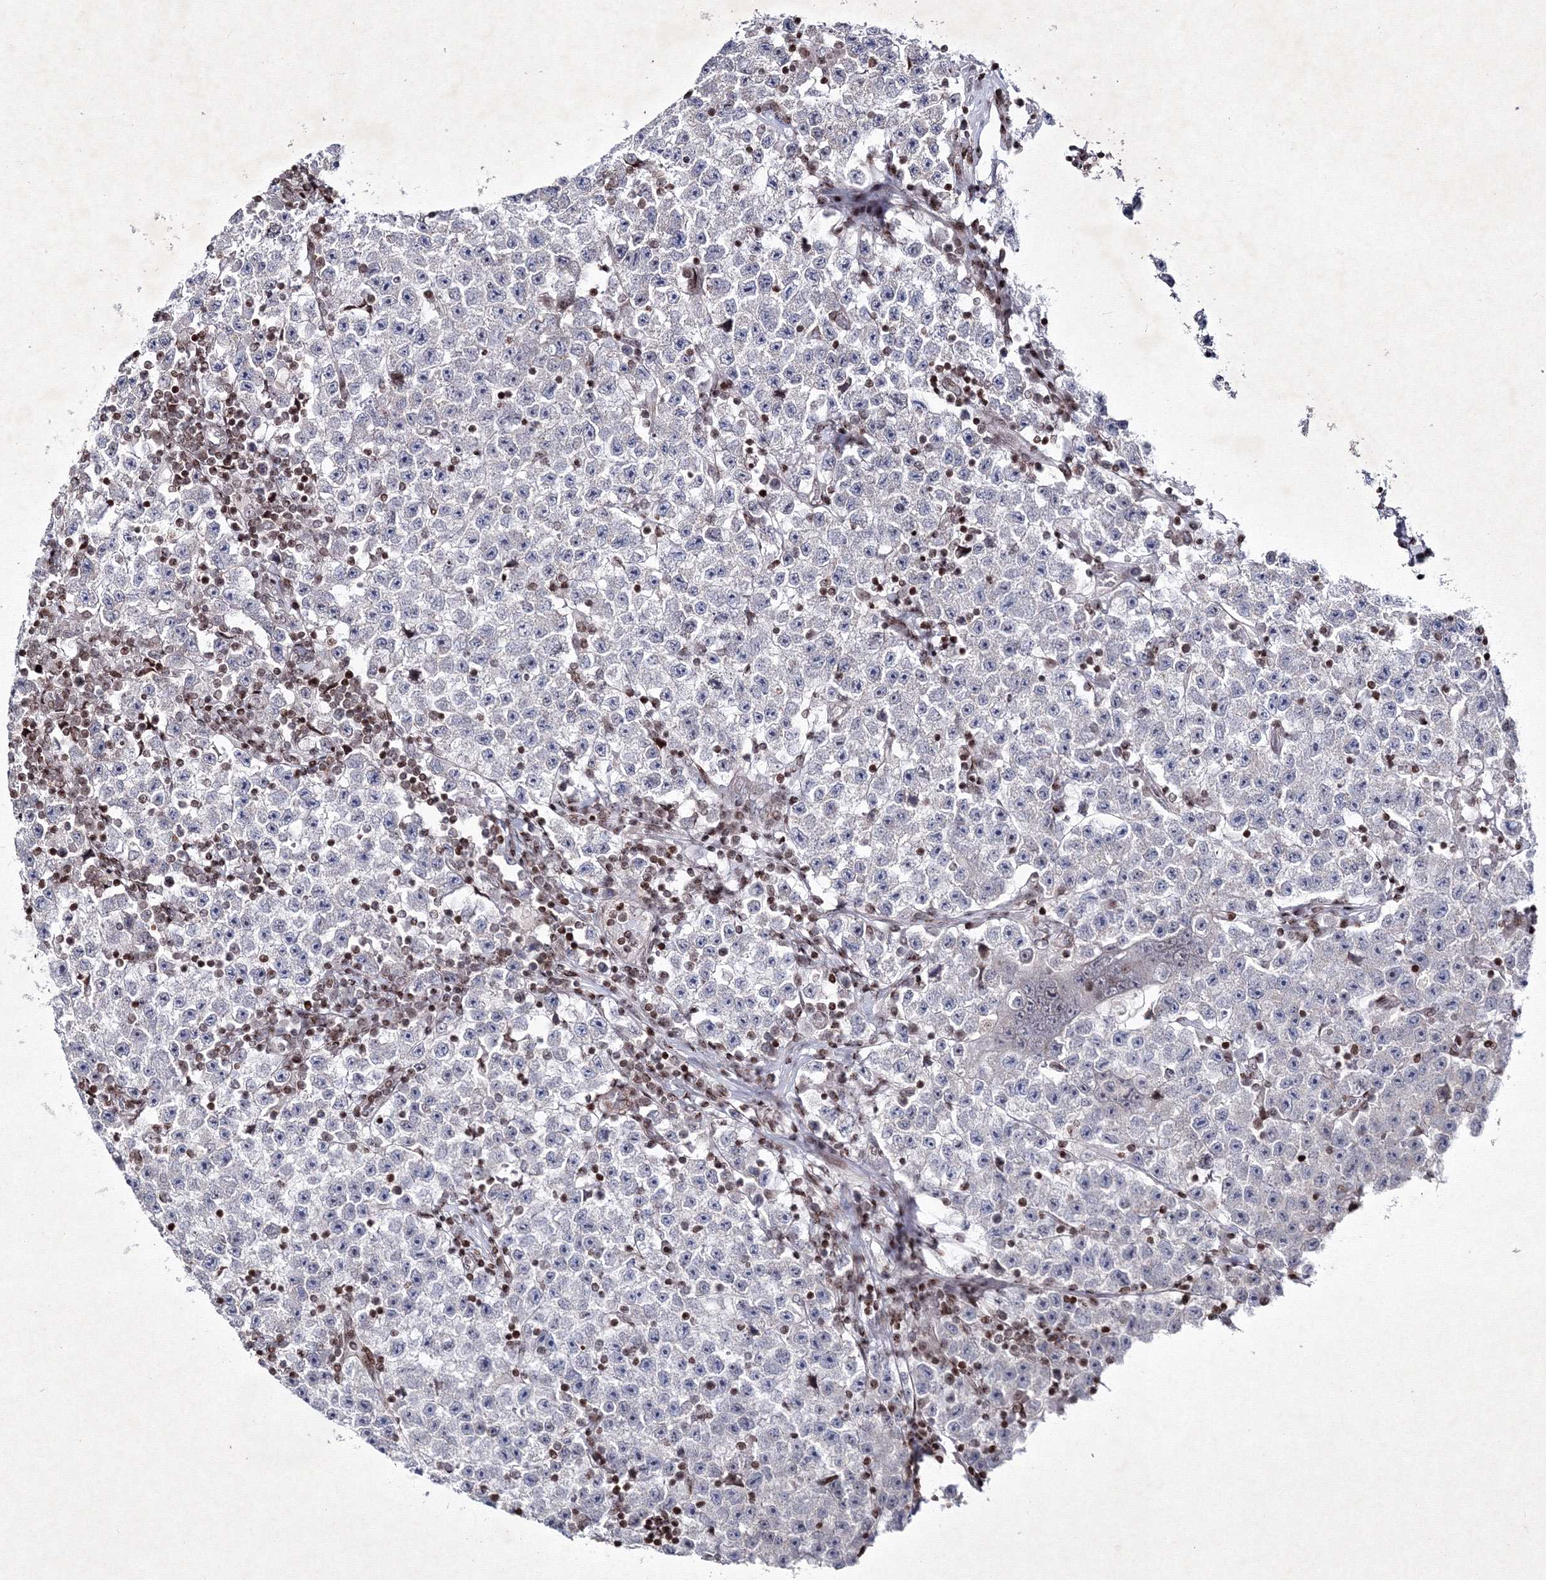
{"staining": {"intensity": "negative", "quantity": "none", "location": "none"}, "tissue": "testis cancer", "cell_type": "Tumor cells", "image_type": "cancer", "snomed": [{"axis": "morphology", "description": "Seminoma, NOS"}, {"axis": "topography", "description": "Testis"}], "caption": "The micrograph displays no staining of tumor cells in testis cancer. The staining was performed using DAB to visualize the protein expression in brown, while the nuclei were stained in blue with hematoxylin (Magnification: 20x).", "gene": "SMIM29", "patient": {"sex": "male", "age": 22}}